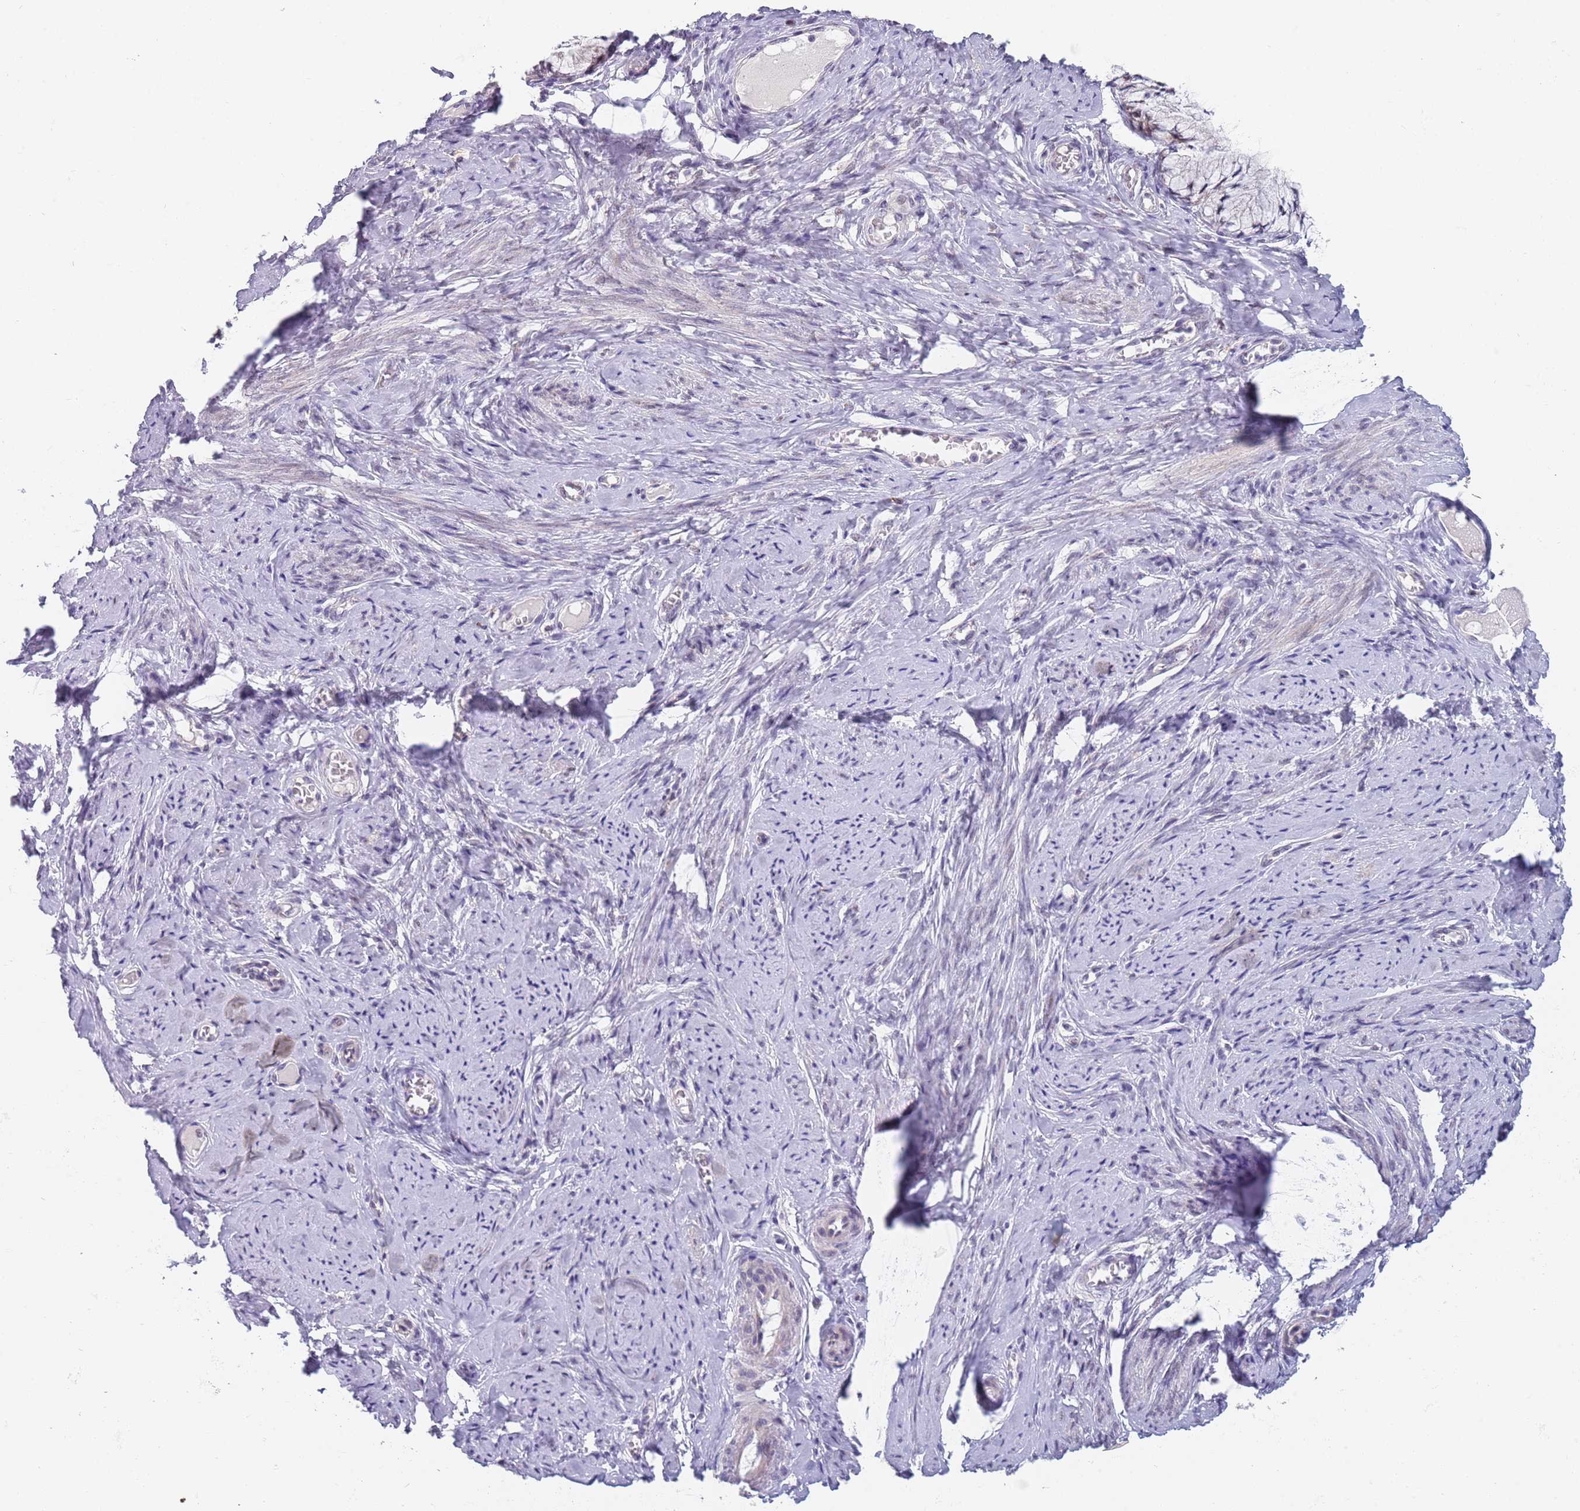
{"staining": {"intensity": "weak", "quantity": "<25%", "location": "cytoplasmic/membranous"}, "tissue": "cervix", "cell_type": "Glandular cells", "image_type": "normal", "snomed": [{"axis": "morphology", "description": "Normal tissue, NOS"}, {"axis": "topography", "description": "Cervix"}], "caption": "Micrograph shows no significant protein positivity in glandular cells of benign cervix.", "gene": "PLCL2", "patient": {"sex": "female", "age": 42}}